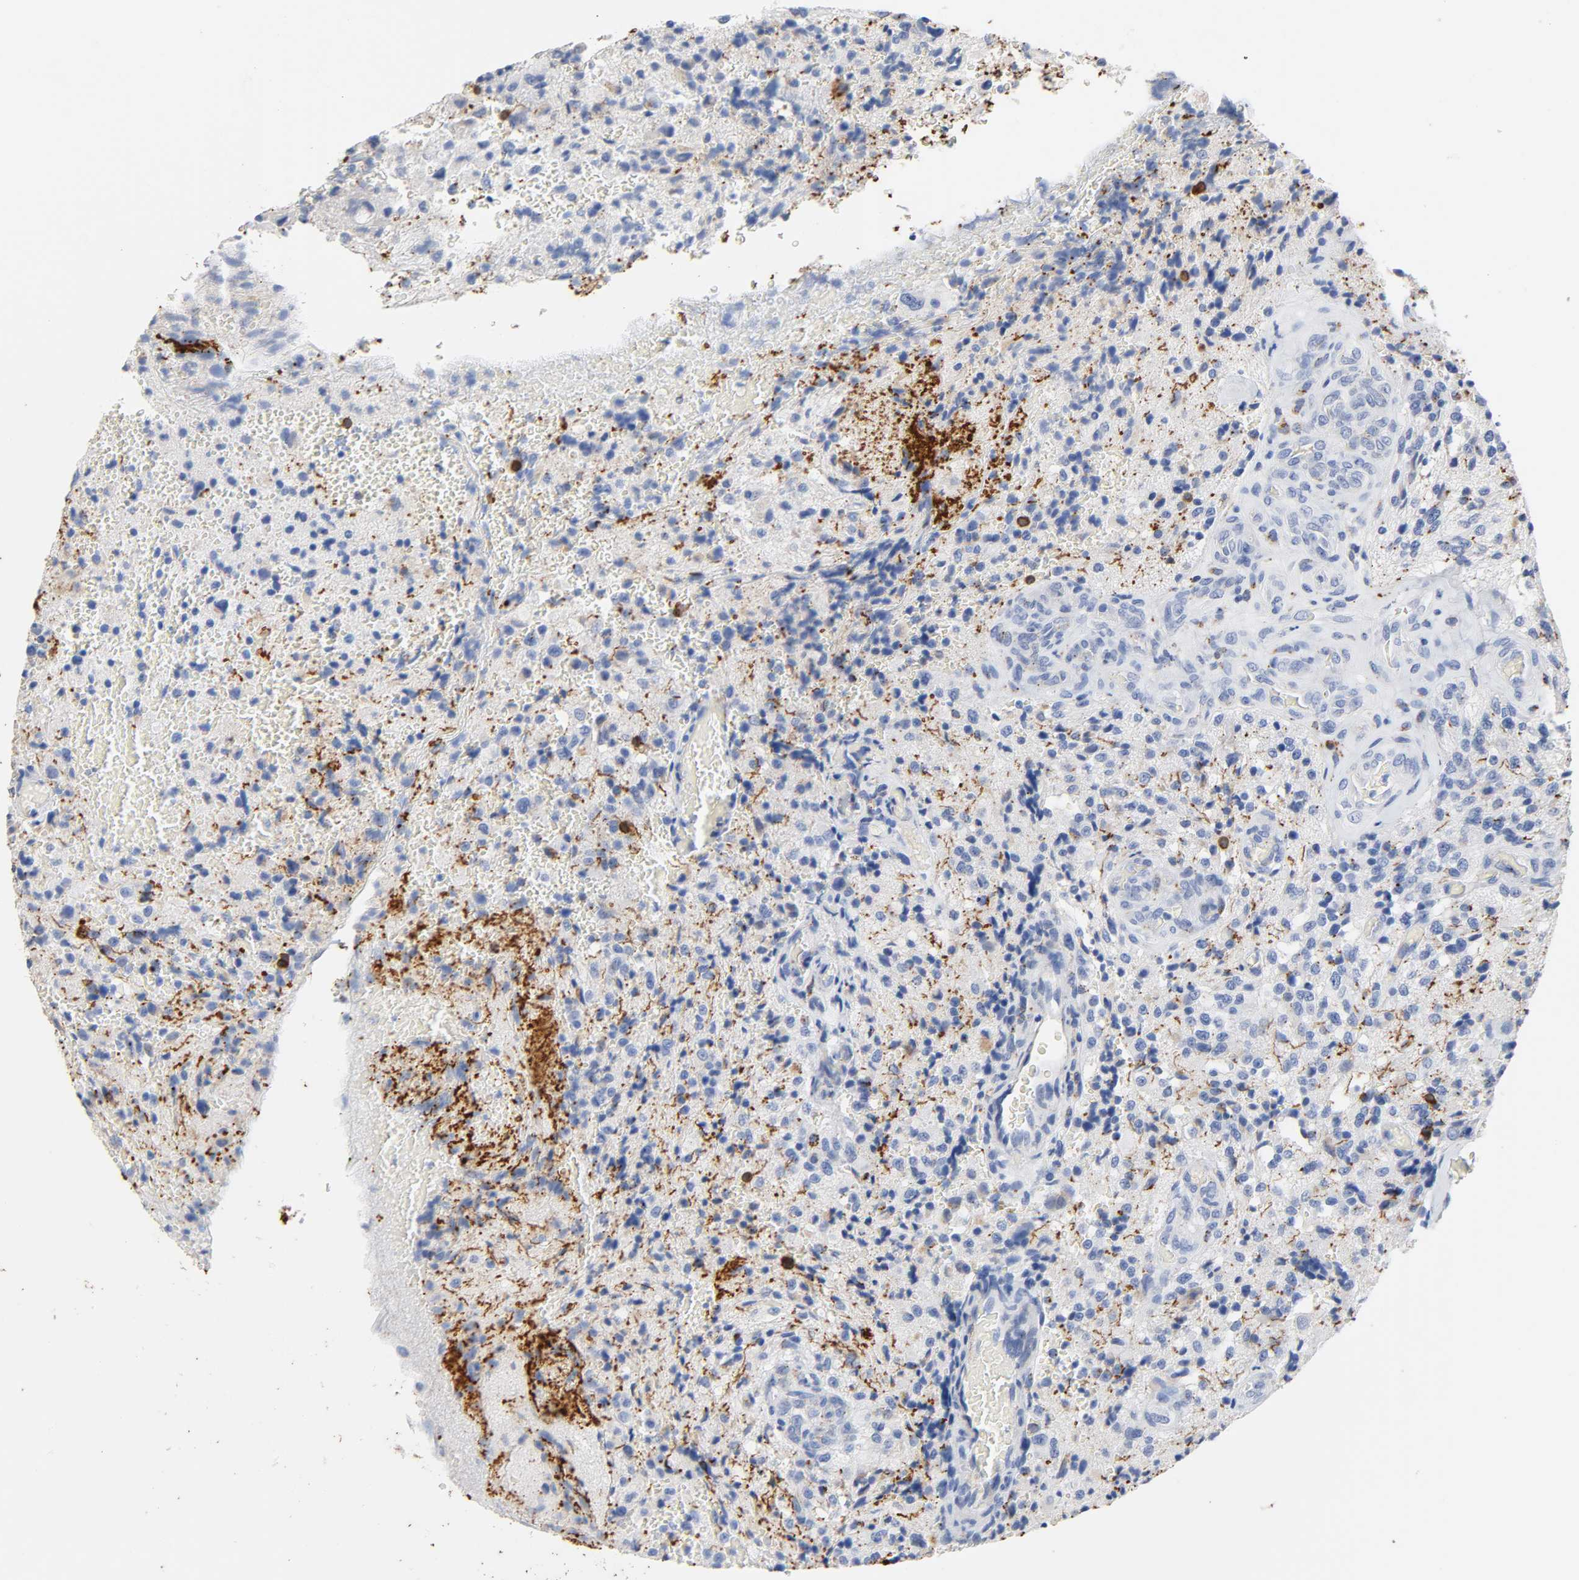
{"staining": {"intensity": "moderate", "quantity": "25%-75%", "location": "cytoplasmic/membranous"}, "tissue": "glioma", "cell_type": "Tumor cells", "image_type": "cancer", "snomed": [{"axis": "morphology", "description": "Normal tissue, NOS"}, {"axis": "morphology", "description": "Glioma, malignant, High grade"}, {"axis": "topography", "description": "Cerebral cortex"}], "caption": "Brown immunohistochemical staining in malignant high-grade glioma reveals moderate cytoplasmic/membranous positivity in approximately 25%-75% of tumor cells.", "gene": "PLP1", "patient": {"sex": "male", "age": 56}}